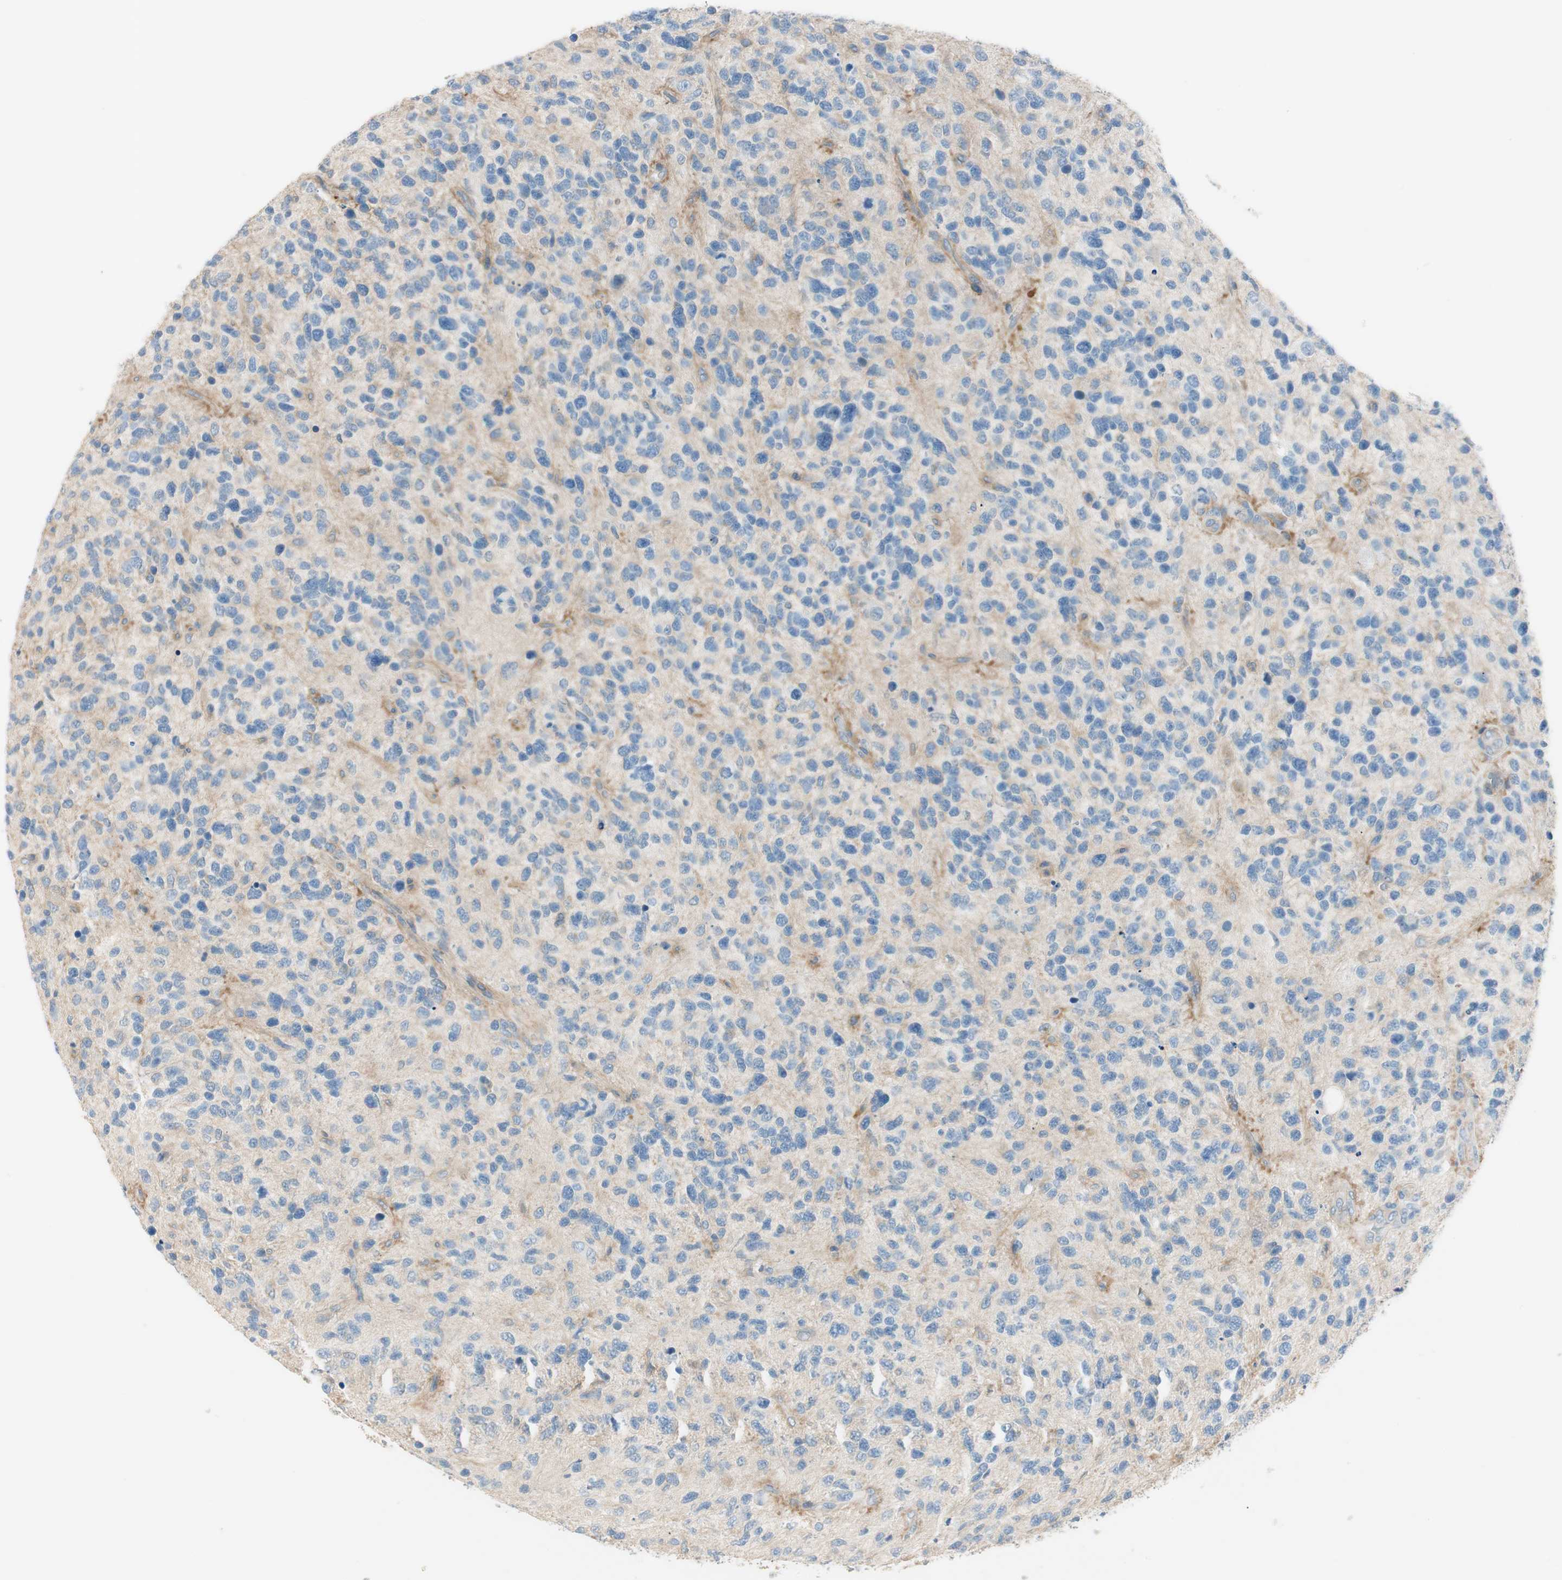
{"staining": {"intensity": "negative", "quantity": "none", "location": "none"}, "tissue": "glioma", "cell_type": "Tumor cells", "image_type": "cancer", "snomed": [{"axis": "morphology", "description": "Glioma, malignant, High grade"}, {"axis": "topography", "description": "Brain"}], "caption": "The immunohistochemistry (IHC) micrograph has no significant expression in tumor cells of glioma tissue. Nuclei are stained in blue.", "gene": "CDK3", "patient": {"sex": "female", "age": 58}}